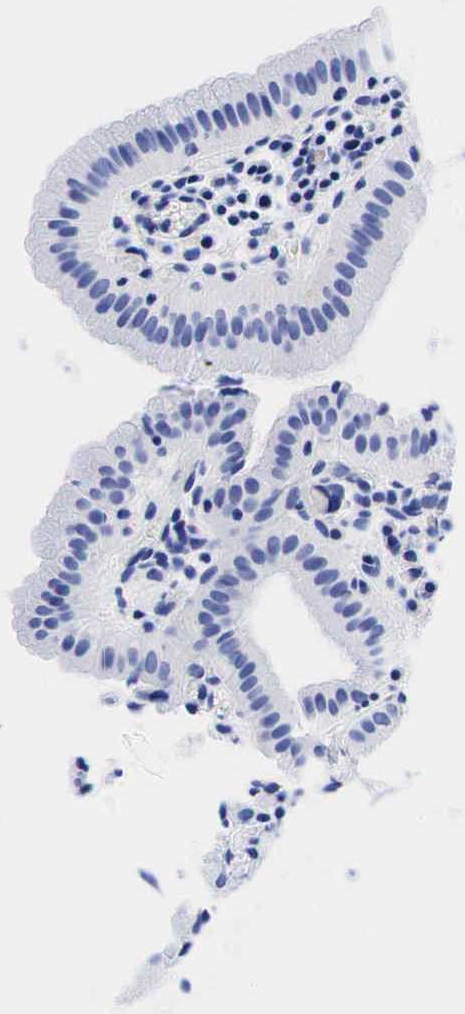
{"staining": {"intensity": "negative", "quantity": "none", "location": "none"}, "tissue": "gallbladder", "cell_type": "Glandular cells", "image_type": "normal", "snomed": [{"axis": "morphology", "description": "Normal tissue, NOS"}, {"axis": "topography", "description": "Gallbladder"}], "caption": "Immunohistochemistry photomicrograph of normal gallbladder: gallbladder stained with DAB exhibits no significant protein staining in glandular cells.", "gene": "CHGA", "patient": {"sex": "female", "age": 76}}